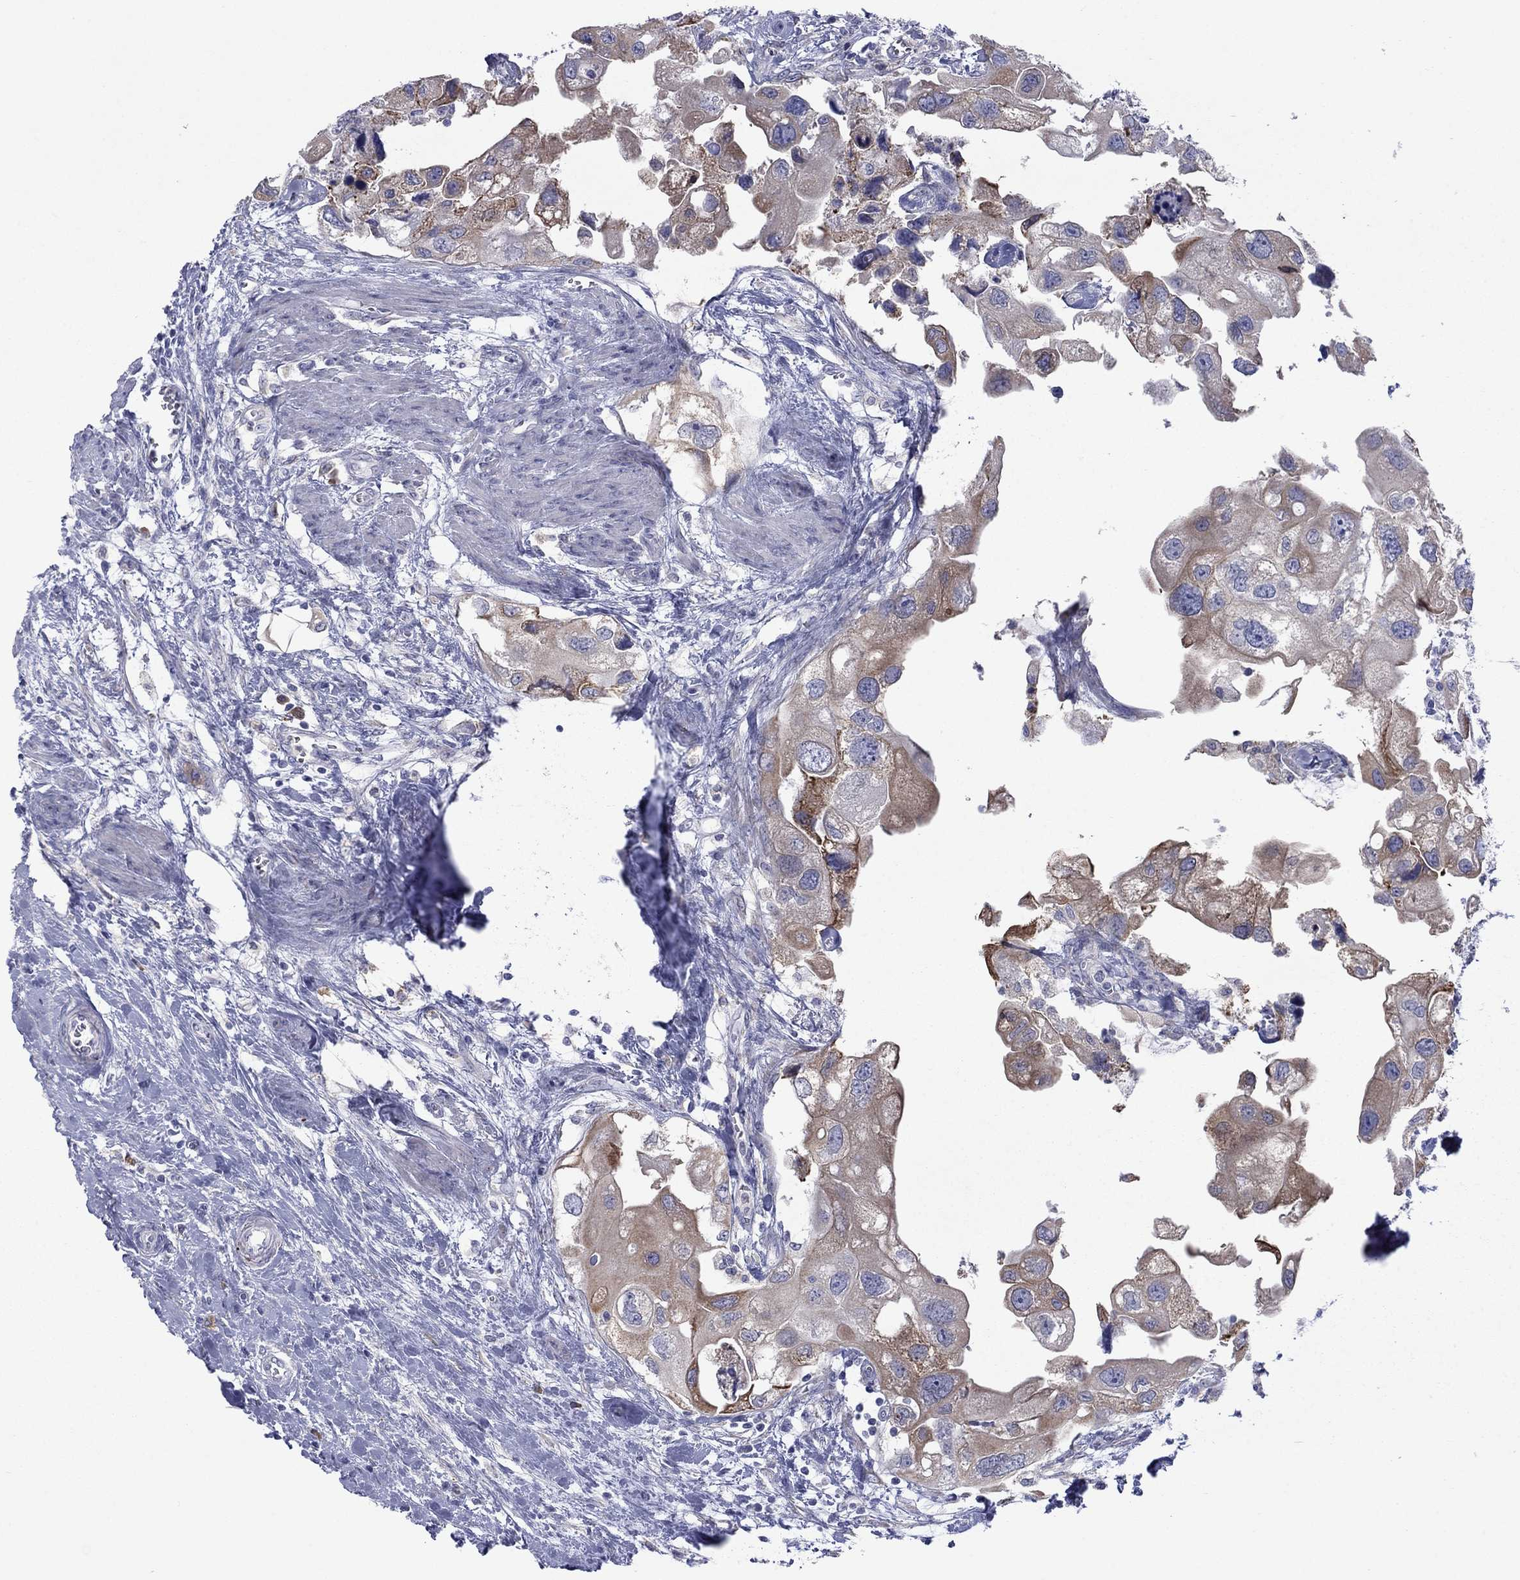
{"staining": {"intensity": "moderate", "quantity": "<25%", "location": "cytoplasmic/membranous"}, "tissue": "urothelial cancer", "cell_type": "Tumor cells", "image_type": "cancer", "snomed": [{"axis": "morphology", "description": "Urothelial carcinoma, High grade"}, {"axis": "topography", "description": "Urinary bladder"}], "caption": "Urothelial cancer was stained to show a protein in brown. There is low levels of moderate cytoplasmic/membranous staining in approximately <25% of tumor cells.", "gene": "TMPRSS11A", "patient": {"sex": "male", "age": 59}}